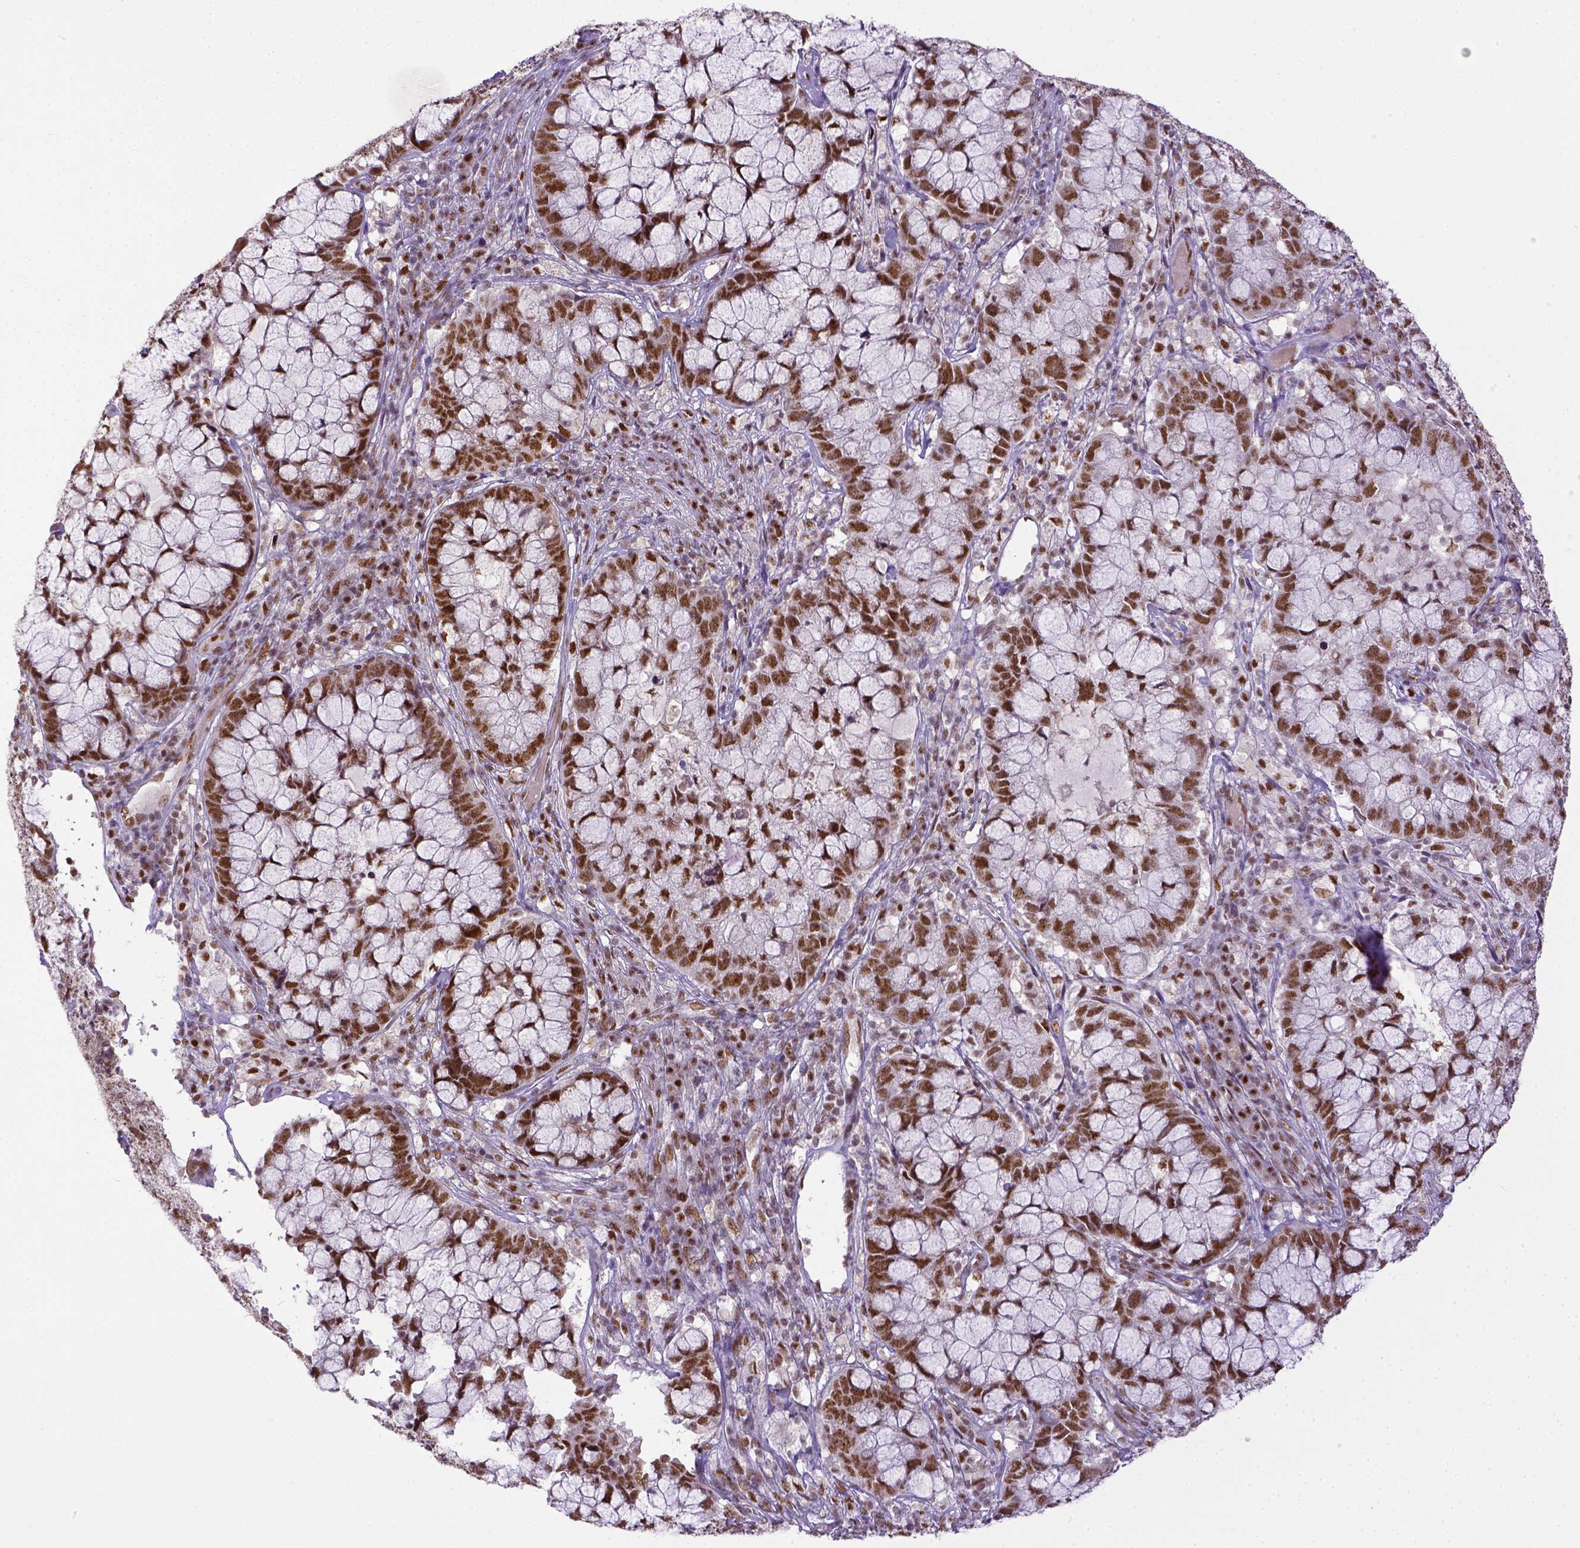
{"staining": {"intensity": "moderate", "quantity": ">75%", "location": "nuclear"}, "tissue": "cervical cancer", "cell_type": "Tumor cells", "image_type": "cancer", "snomed": [{"axis": "morphology", "description": "Adenocarcinoma, NOS"}, {"axis": "topography", "description": "Cervix"}], "caption": "High-power microscopy captured an immunohistochemistry (IHC) histopathology image of adenocarcinoma (cervical), revealing moderate nuclear positivity in about >75% of tumor cells.", "gene": "ERCC1", "patient": {"sex": "female", "age": 40}}